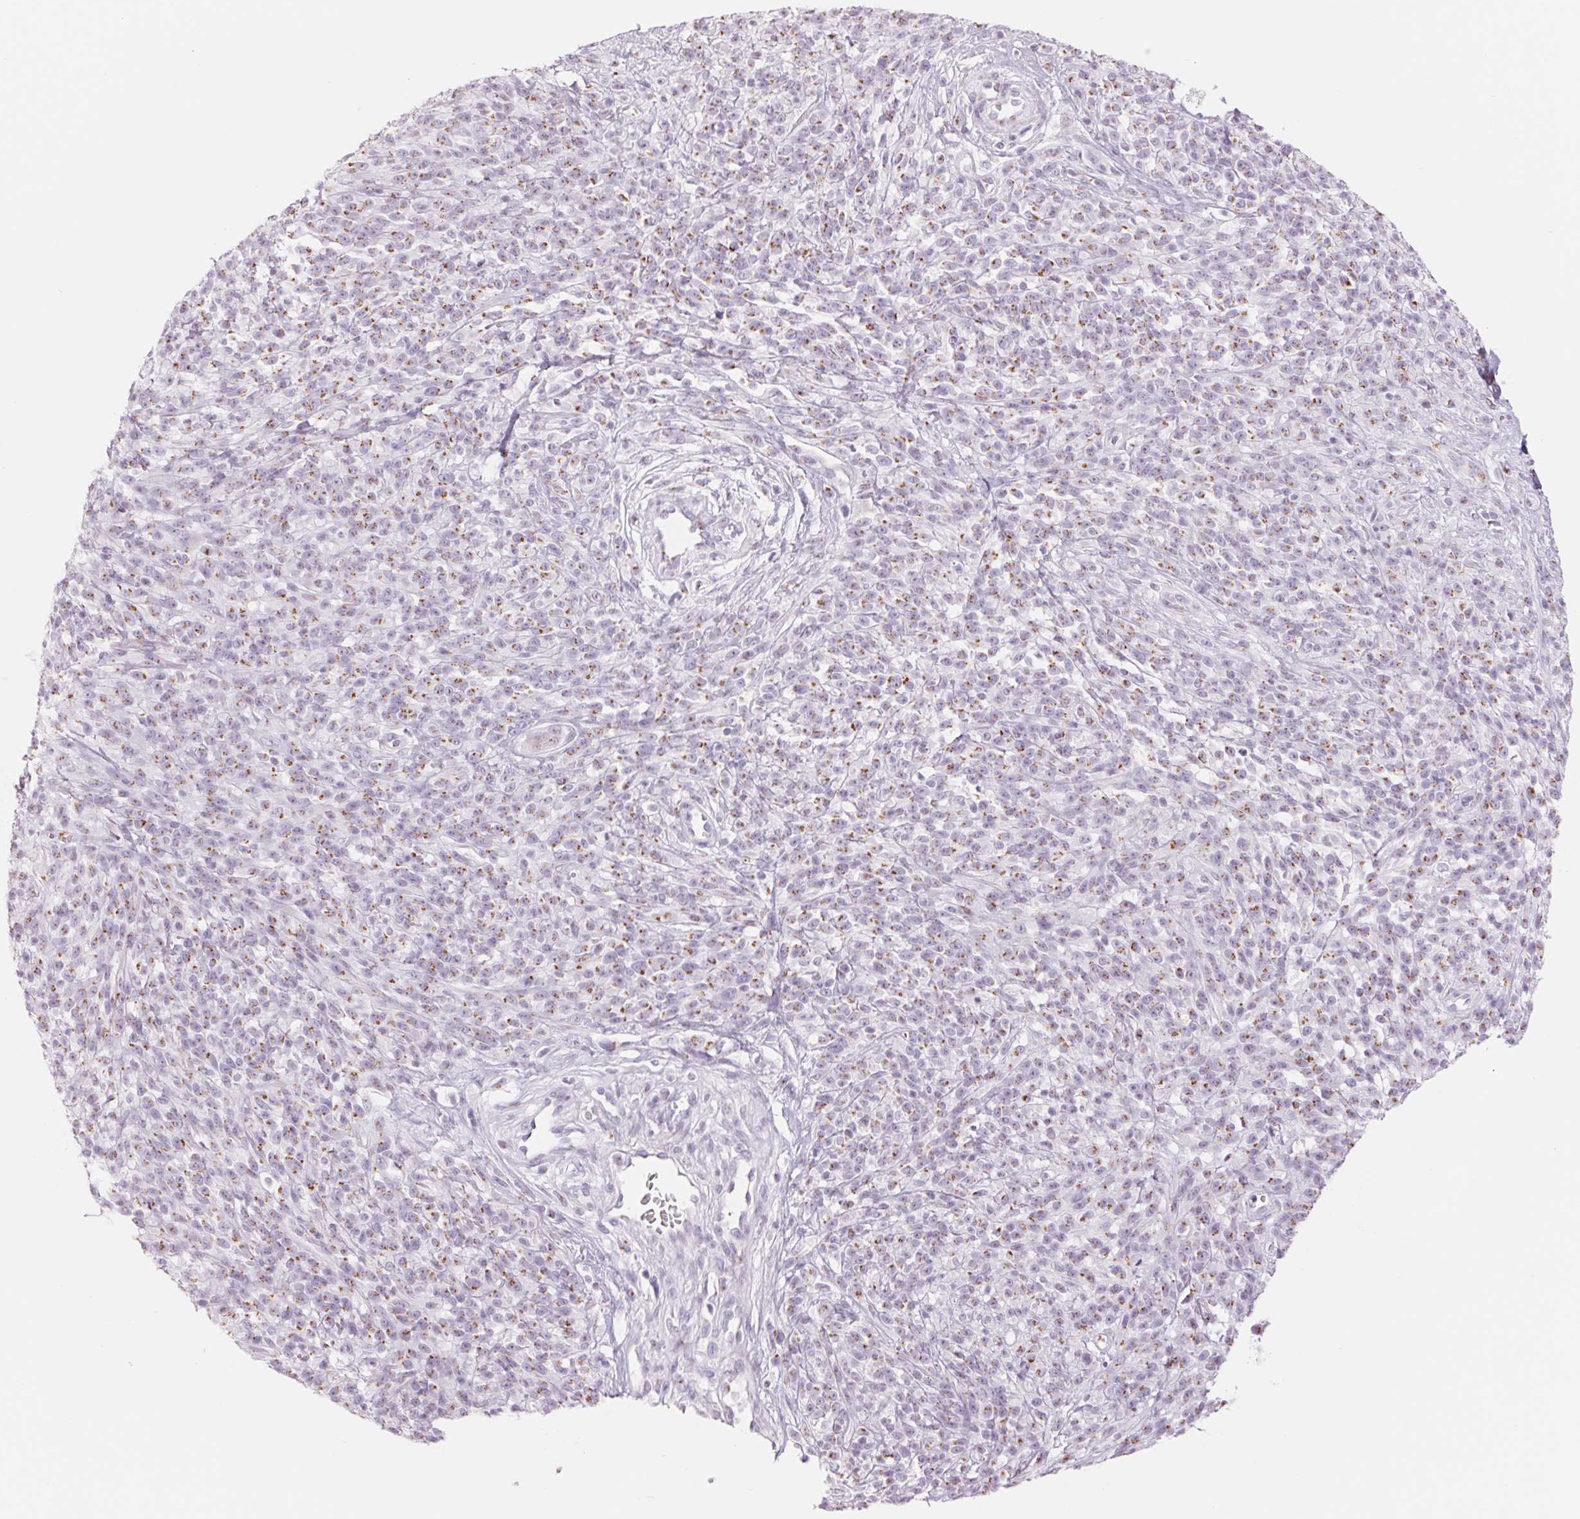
{"staining": {"intensity": "moderate", "quantity": ">75%", "location": "cytoplasmic/membranous"}, "tissue": "melanoma", "cell_type": "Tumor cells", "image_type": "cancer", "snomed": [{"axis": "morphology", "description": "Malignant melanoma, NOS"}, {"axis": "topography", "description": "Skin"}, {"axis": "topography", "description": "Skin of trunk"}], "caption": "Protein expression analysis of melanoma demonstrates moderate cytoplasmic/membranous expression in about >75% of tumor cells.", "gene": "GALNT7", "patient": {"sex": "male", "age": 74}}